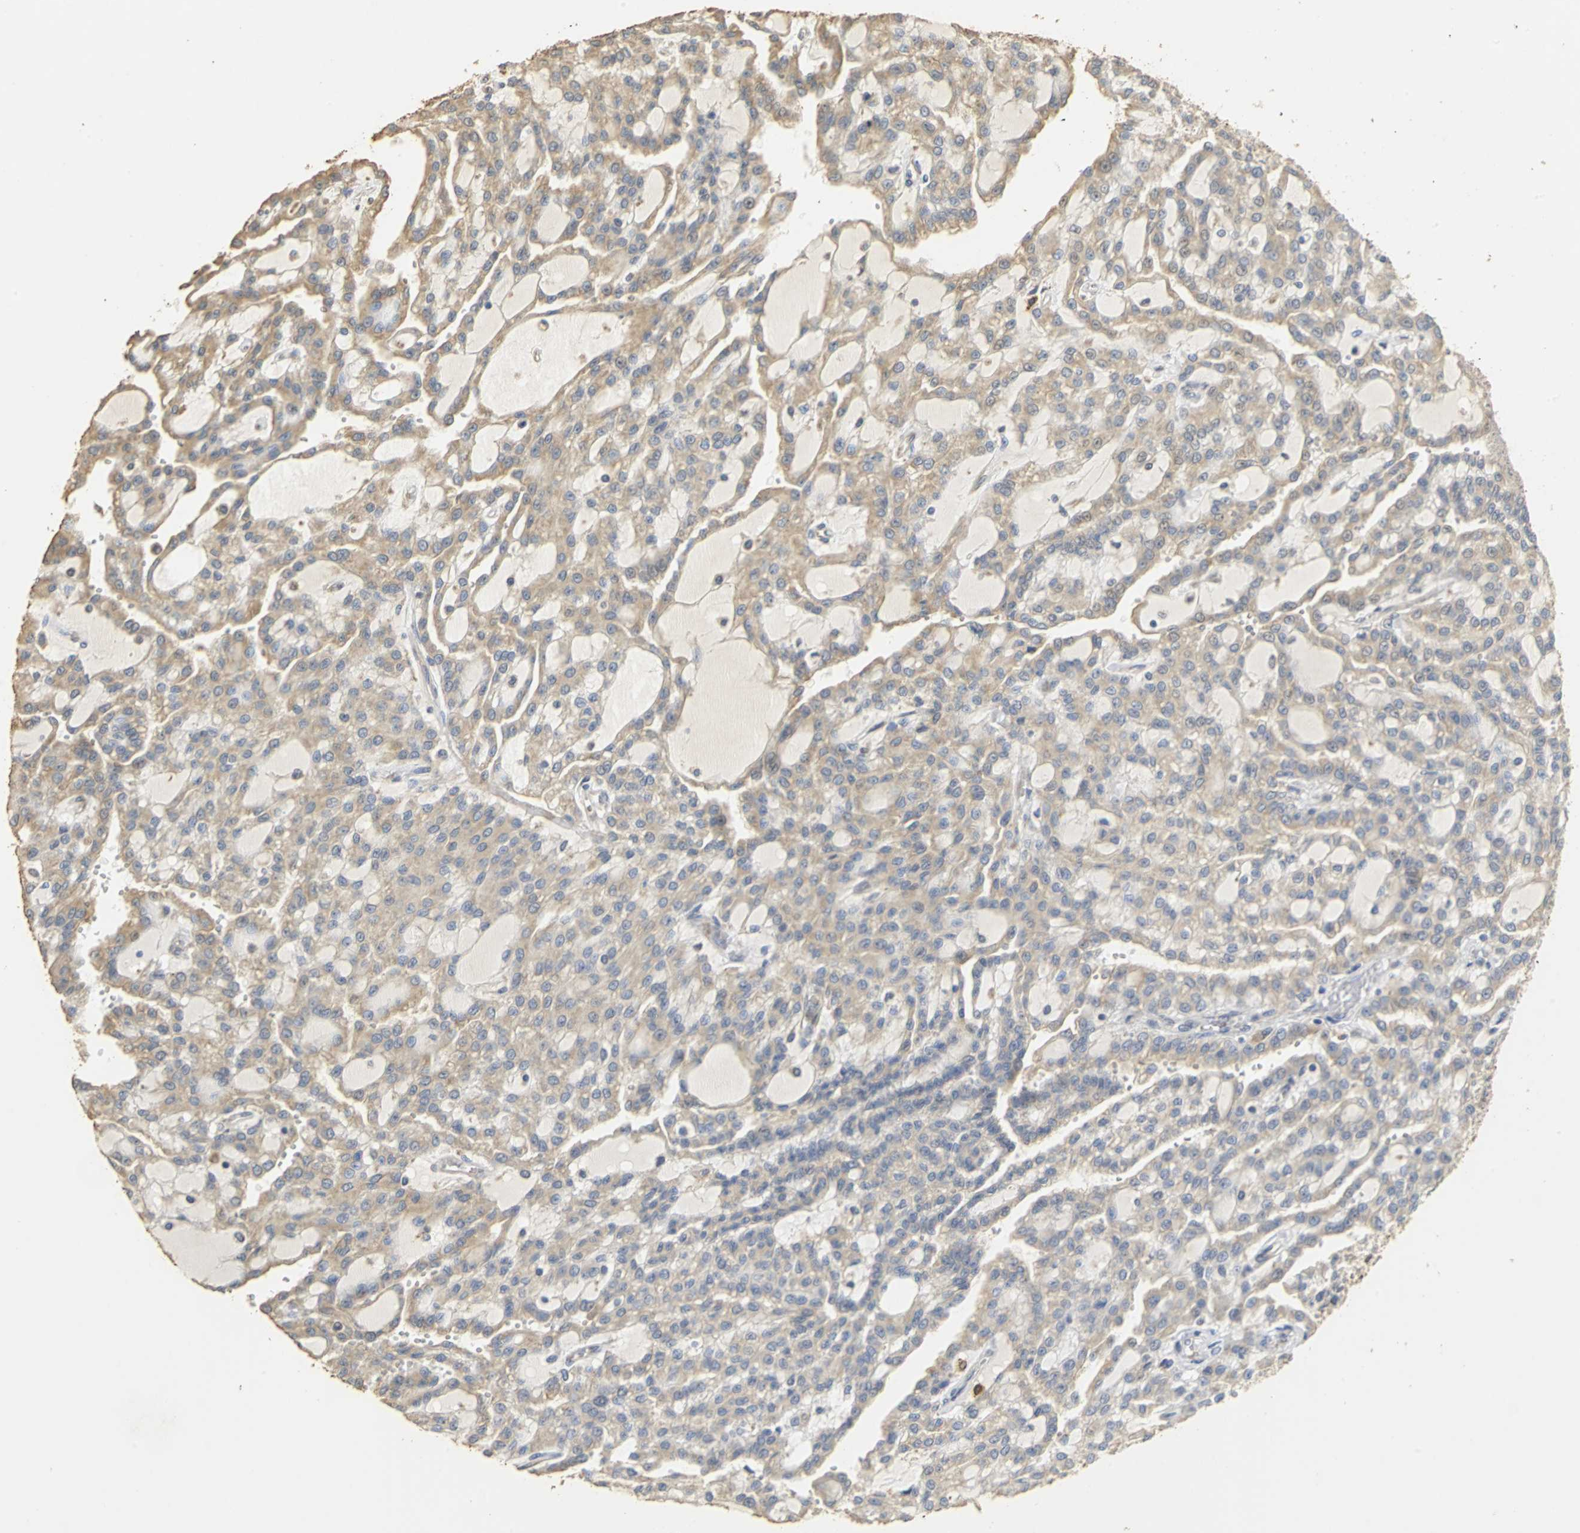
{"staining": {"intensity": "weak", "quantity": ">75%", "location": "cytoplasmic/membranous"}, "tissue": "renal cancer", "cell_type": "Tumor cells", "image_type": "cancer", "snomed": [{"axis": "morphology", "description": "Adenocarcinoma, NOS"}, {"axis": "topography", "description": "Kidney"}], "caption": "A brown stain highlights weak cytoplasmic/membranous expression of a protein in human renal adenocarcinoma tumor cells.", "gene": "ACSL4", "patient": {"sex": "male", "age": 63}}